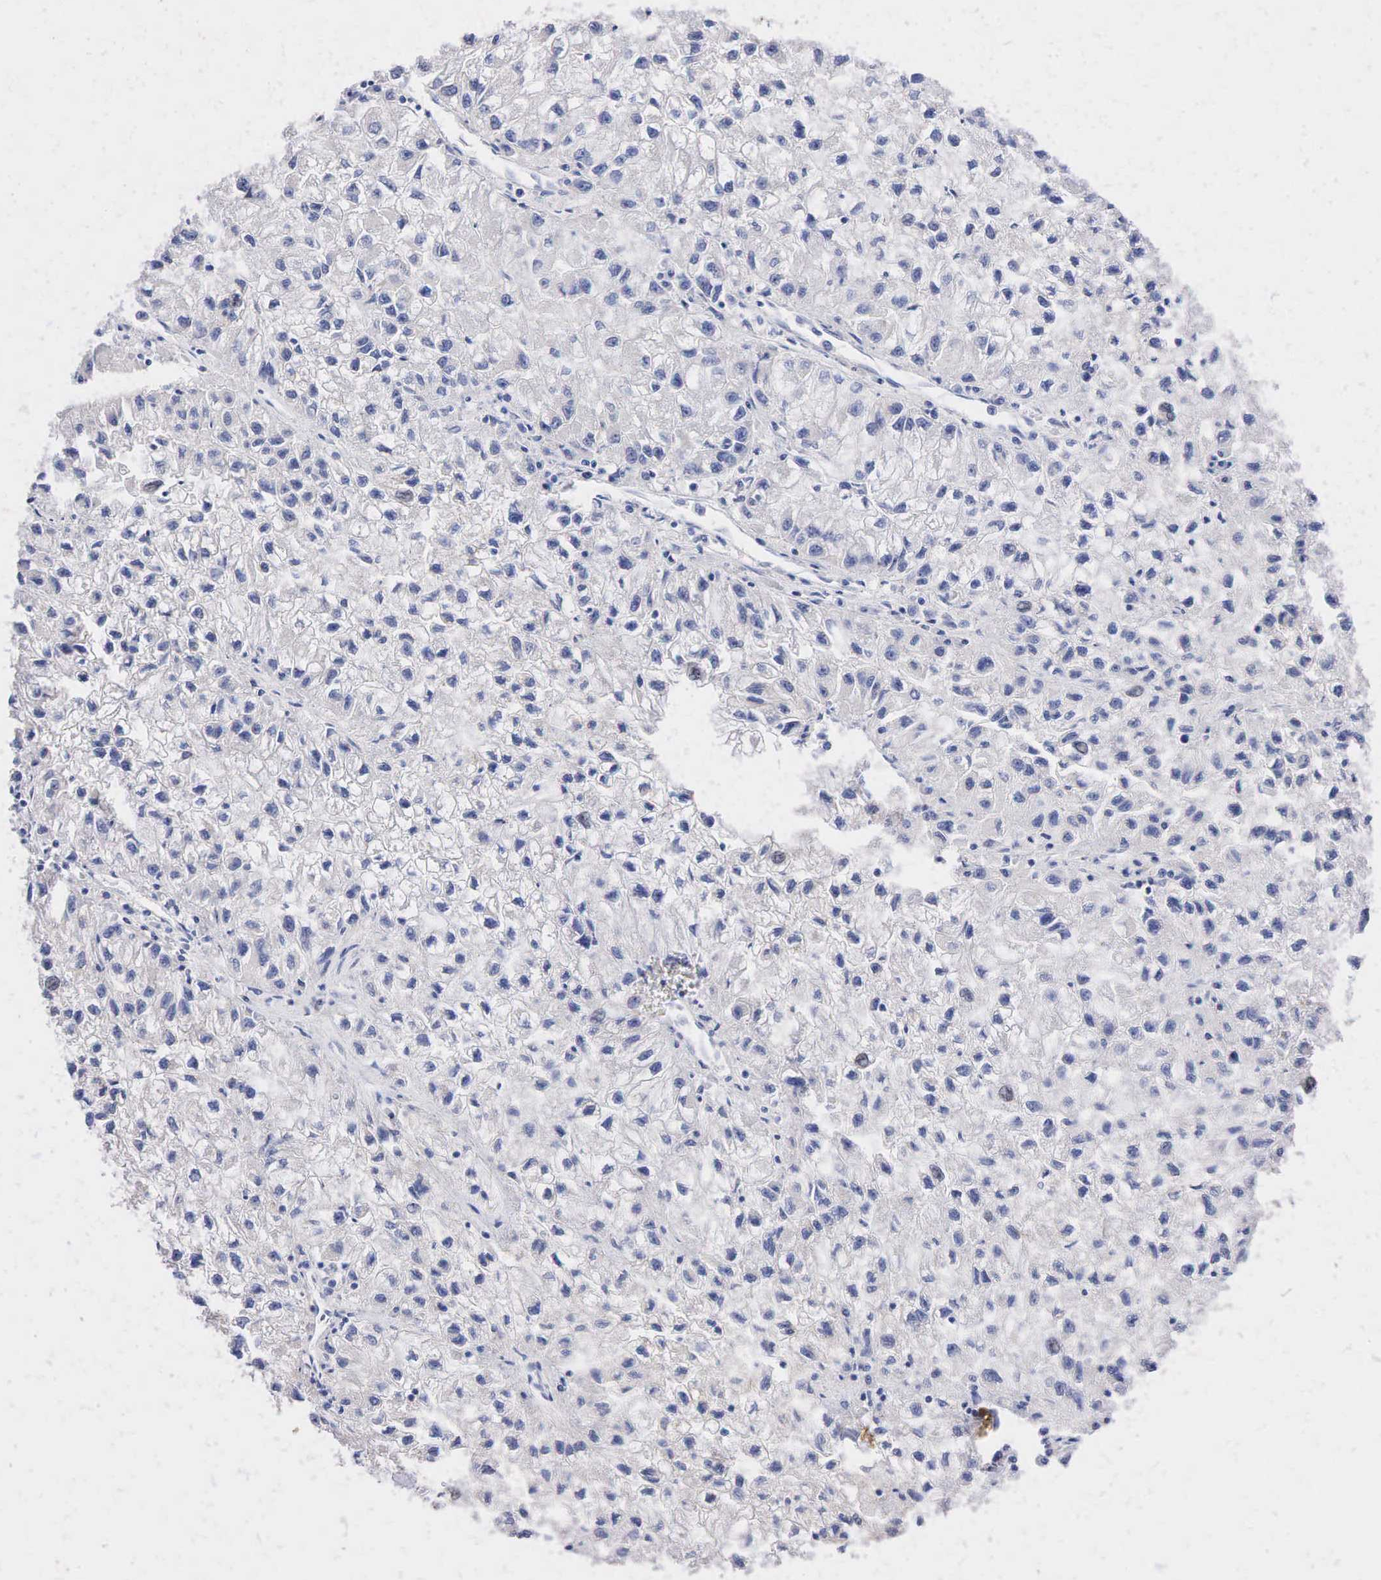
{"staining": {"intensity": "negative", "quantity": "none", "location": "none"}, "tissue": "renal cancer", "cell_type": "Tumor cells", "image_type": "cancer", "snomed": [{"axis": "morphology", "description": "Adenocarcinoma, NOS"}, {"axis": "topography", "description": "Kidney"}], "caption": "IHC image of human renal adenocarcinoma stained for a protein (brown), which displays no positivity in tumor cells.", "gene": "SYP", "patient": {"sex": "male", "age": 59}}